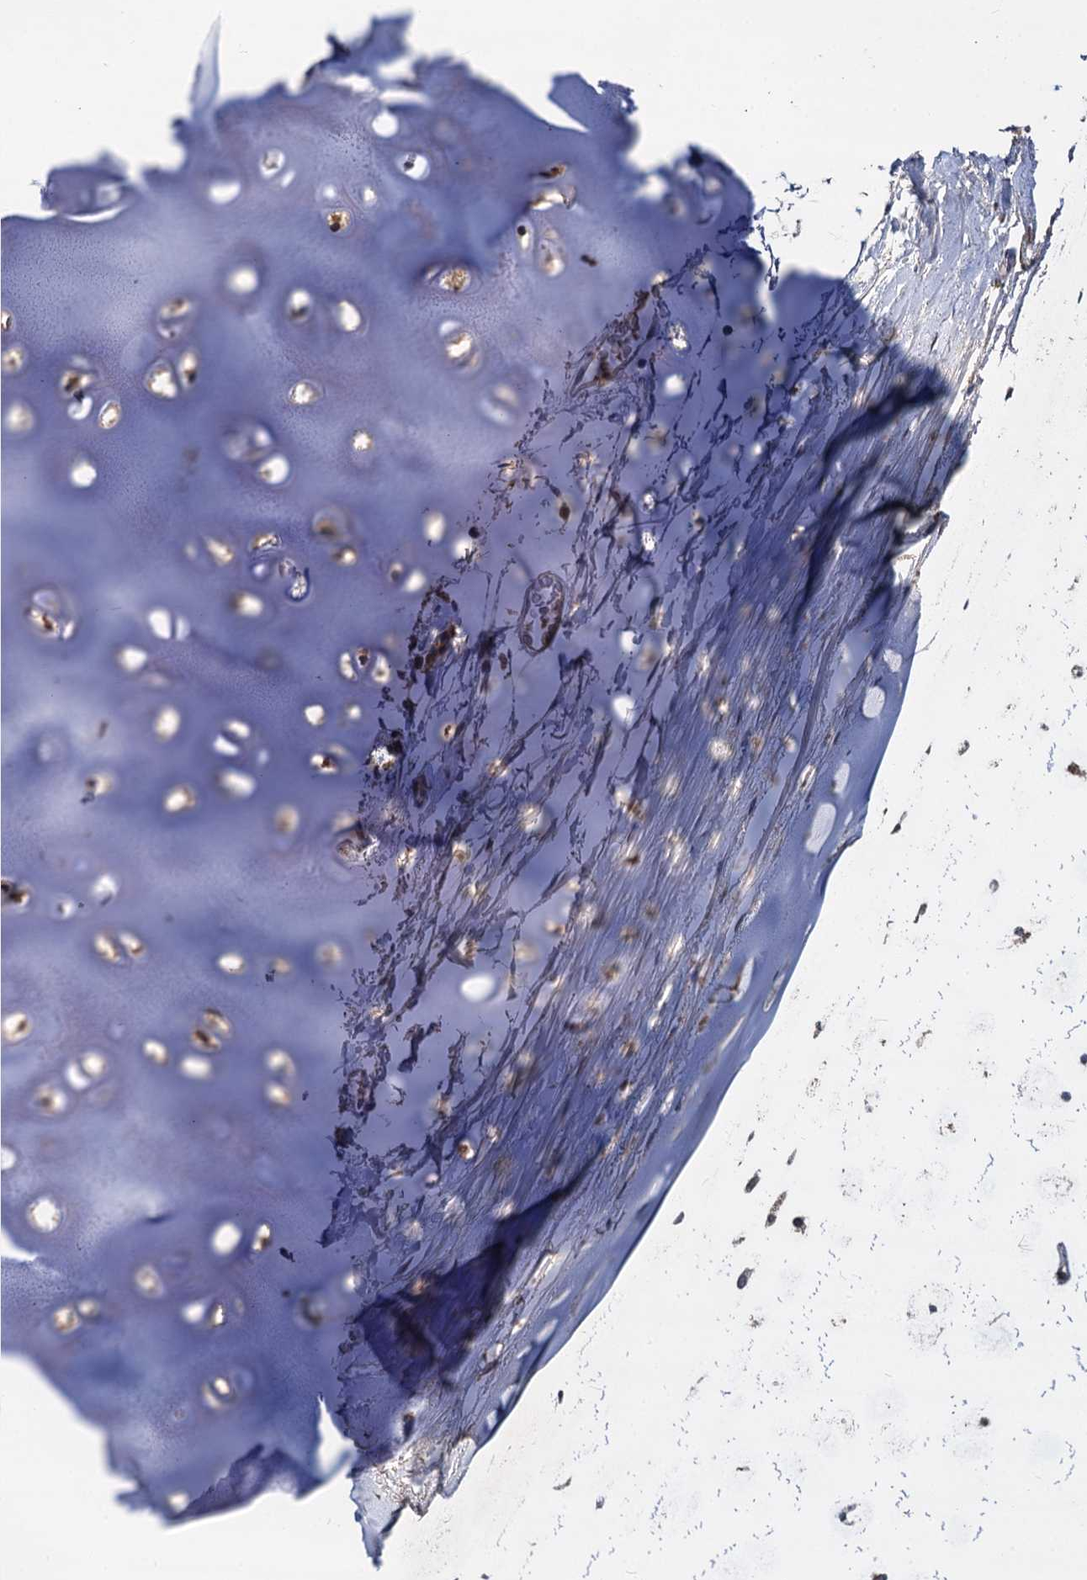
{"staining": {"intensity": "negative", "quantity": "none", "location": "none"}, "tissue": "adipose tissue", "cell_type": "Adipocytes", "image_type": "normal", "snomed": [{"axis": "morphology", "description": "Normal tissue, NOS"}, {"axis": "topography", "description": "Lymph node"}, {"axis": "topography", "description": "Bronchus"}], "caption": "Histopathology image shows no significant protein positivity in adipocytes of unremarkable adipose tissue. The staining was performed using DAB (3,3'-diaminobenzidine) to visualize the protein expression in brown, while the nuclei were stained in blue with hematoxylin (Magnification: 20x).", "gene": "CCDC184", "patient": {"sex": "male", "age": 63}}